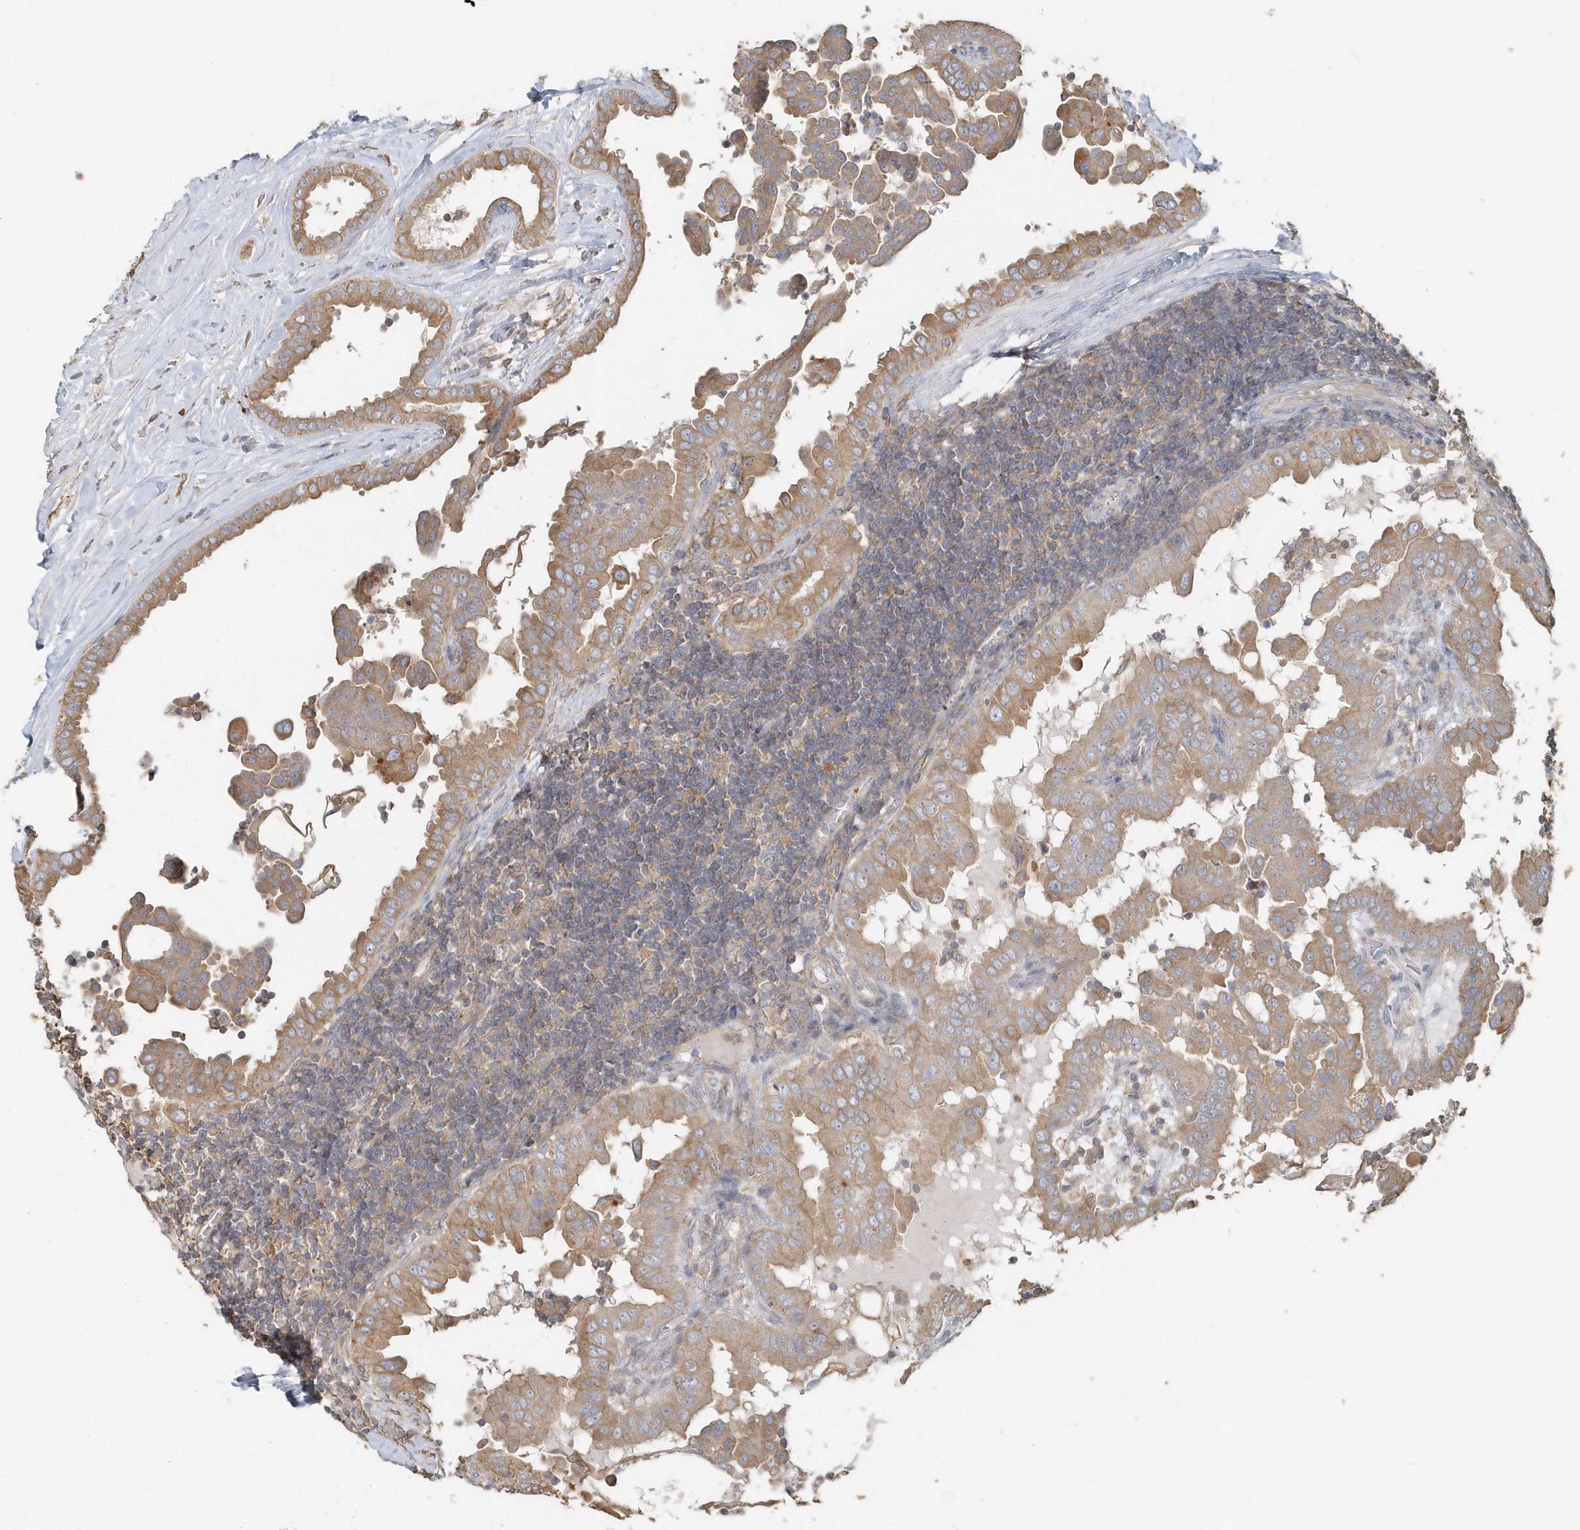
{"staining": {"intensity": "moderate", "quantity": ">75%", "location": "cytoplasmic/membranous"}, "tissue": "thyroid cancer", "cell_type": "Tumor cells", "image_type": "cancer", "snomed": [{"axis": "morphology", "description": "Papillary adenocarcinoma, NOS"}, {"axis": "topography", "description": "Thyroid gland"}], "caption": "A micrograph showing moderate cytoplasmic/membranous positivity in about >75% of tumor cells in thyroid cancer (papillary adenocarcinoma), as visualized by brown immunohistochemical staining.", "gene": "MMRN1", "patient": {"sex": "male", "age": 33}}